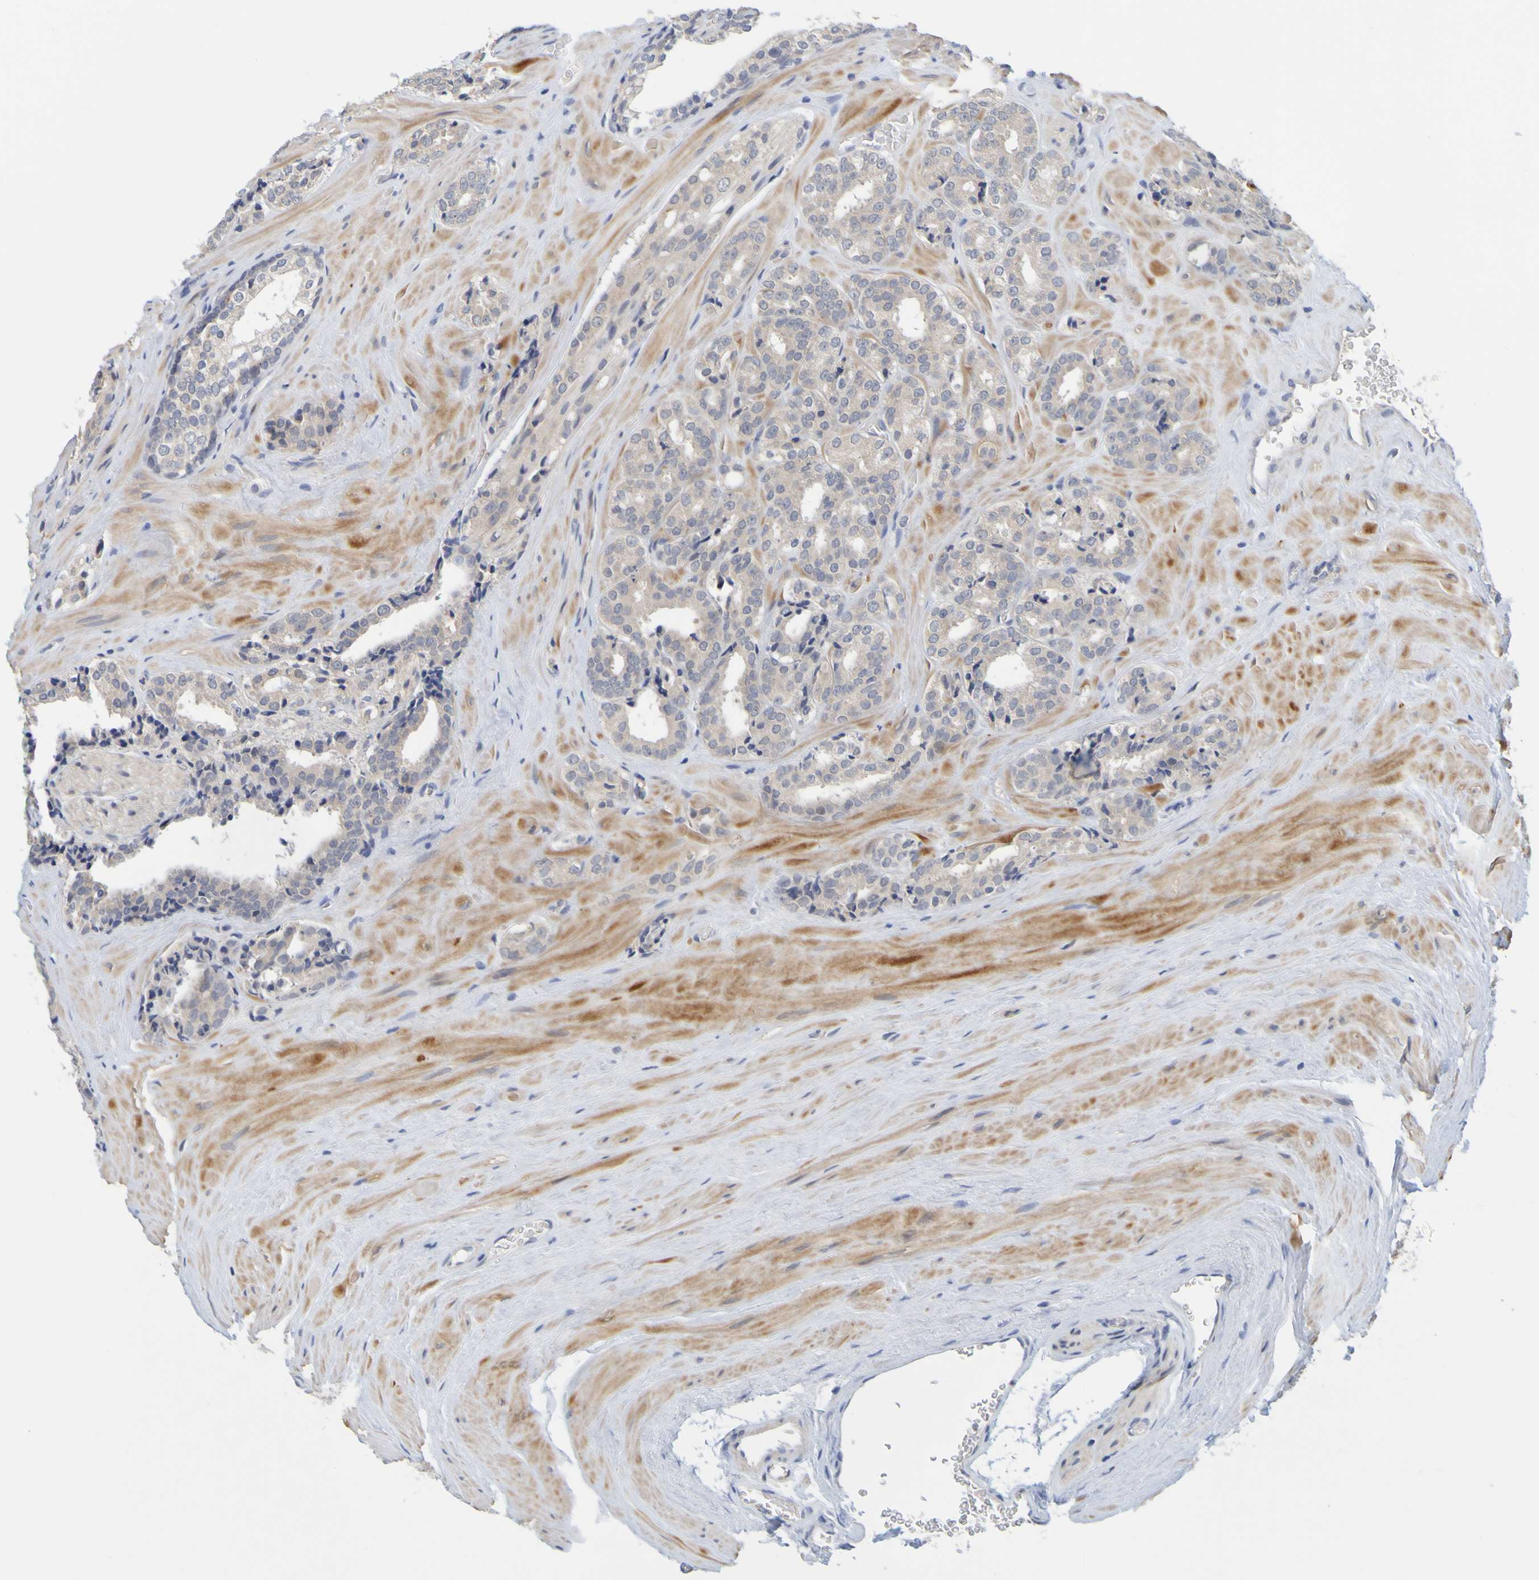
{"staining": {"intensity": "negative", "quantity": "none", "location": "none"}, "tissue": "prostate cancer", "cell_type": "Tumor cells", "image_type": "cancer", "snomed": [{"axis": "morphology", "description": "Adenocarcinoma, High grade"}, {"axis": "topography", "description": "Prostate"}], "caption": "Immunohistochemistry (IHC) of prostate cancer (high-grade adenocarcinoma) demonstrates no expression in tumor cells.", "gene": "ENDOU", "patient": {"sex": "male", "age": 60}}